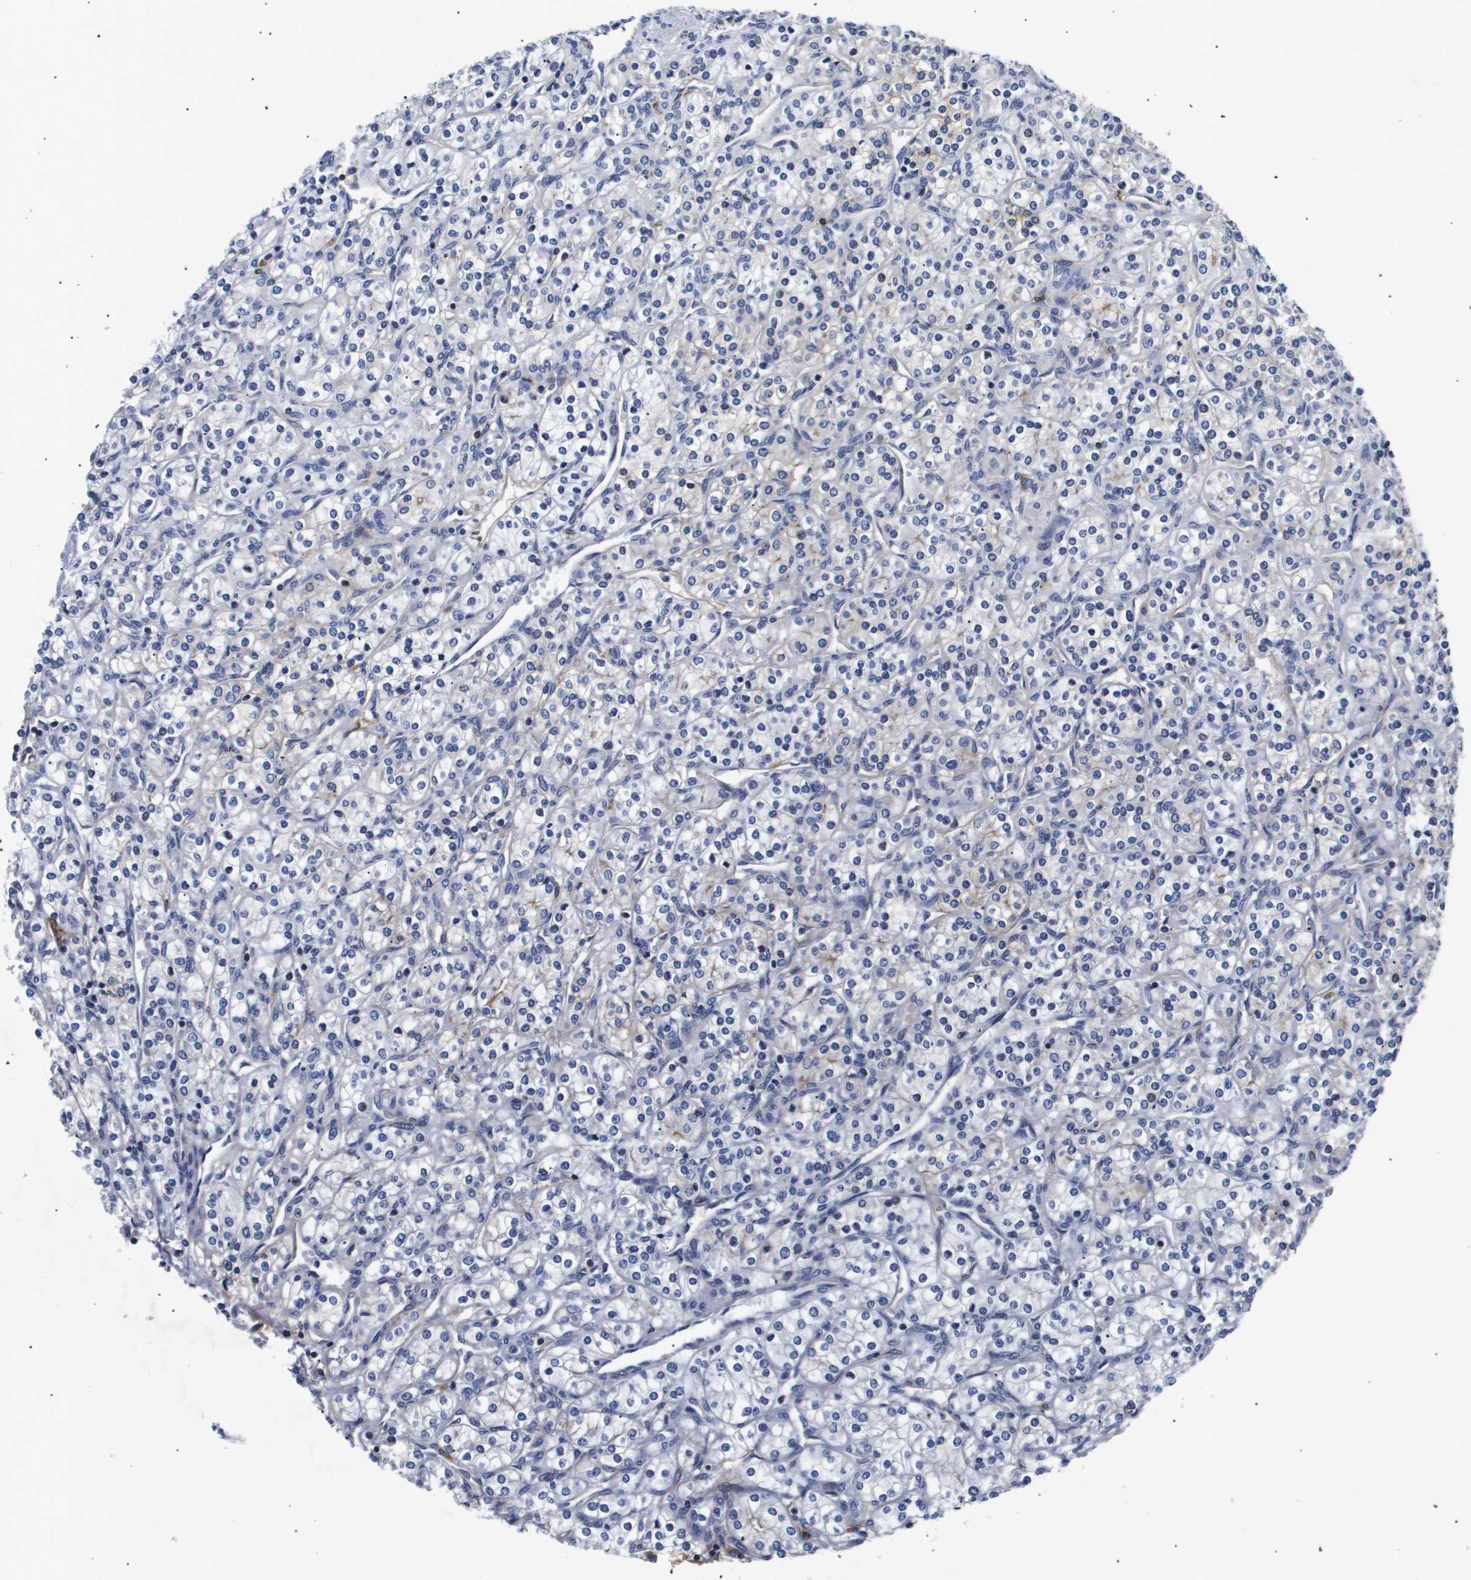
{"staining": {"intensity": "weak", "quantity": "<25%", "location": "cytoplasmic/membranous"}, "tissue": "renal cancer", "cell_type": "Tumor cells", "image_type": "cancer", "snomed": [{"axis": "morphology", "description": "Adenocarcinoma, NOS"}, {"axis": "topography", "description": "Kidney"}], "caption": "High power microscopy micrograph of an immunohistochemistry micrograph of renal adenocarcinoma, revealing no significant expression in tumor cells.", "gene": "SHD", "patient": {"sex": "male", "age": 77}}